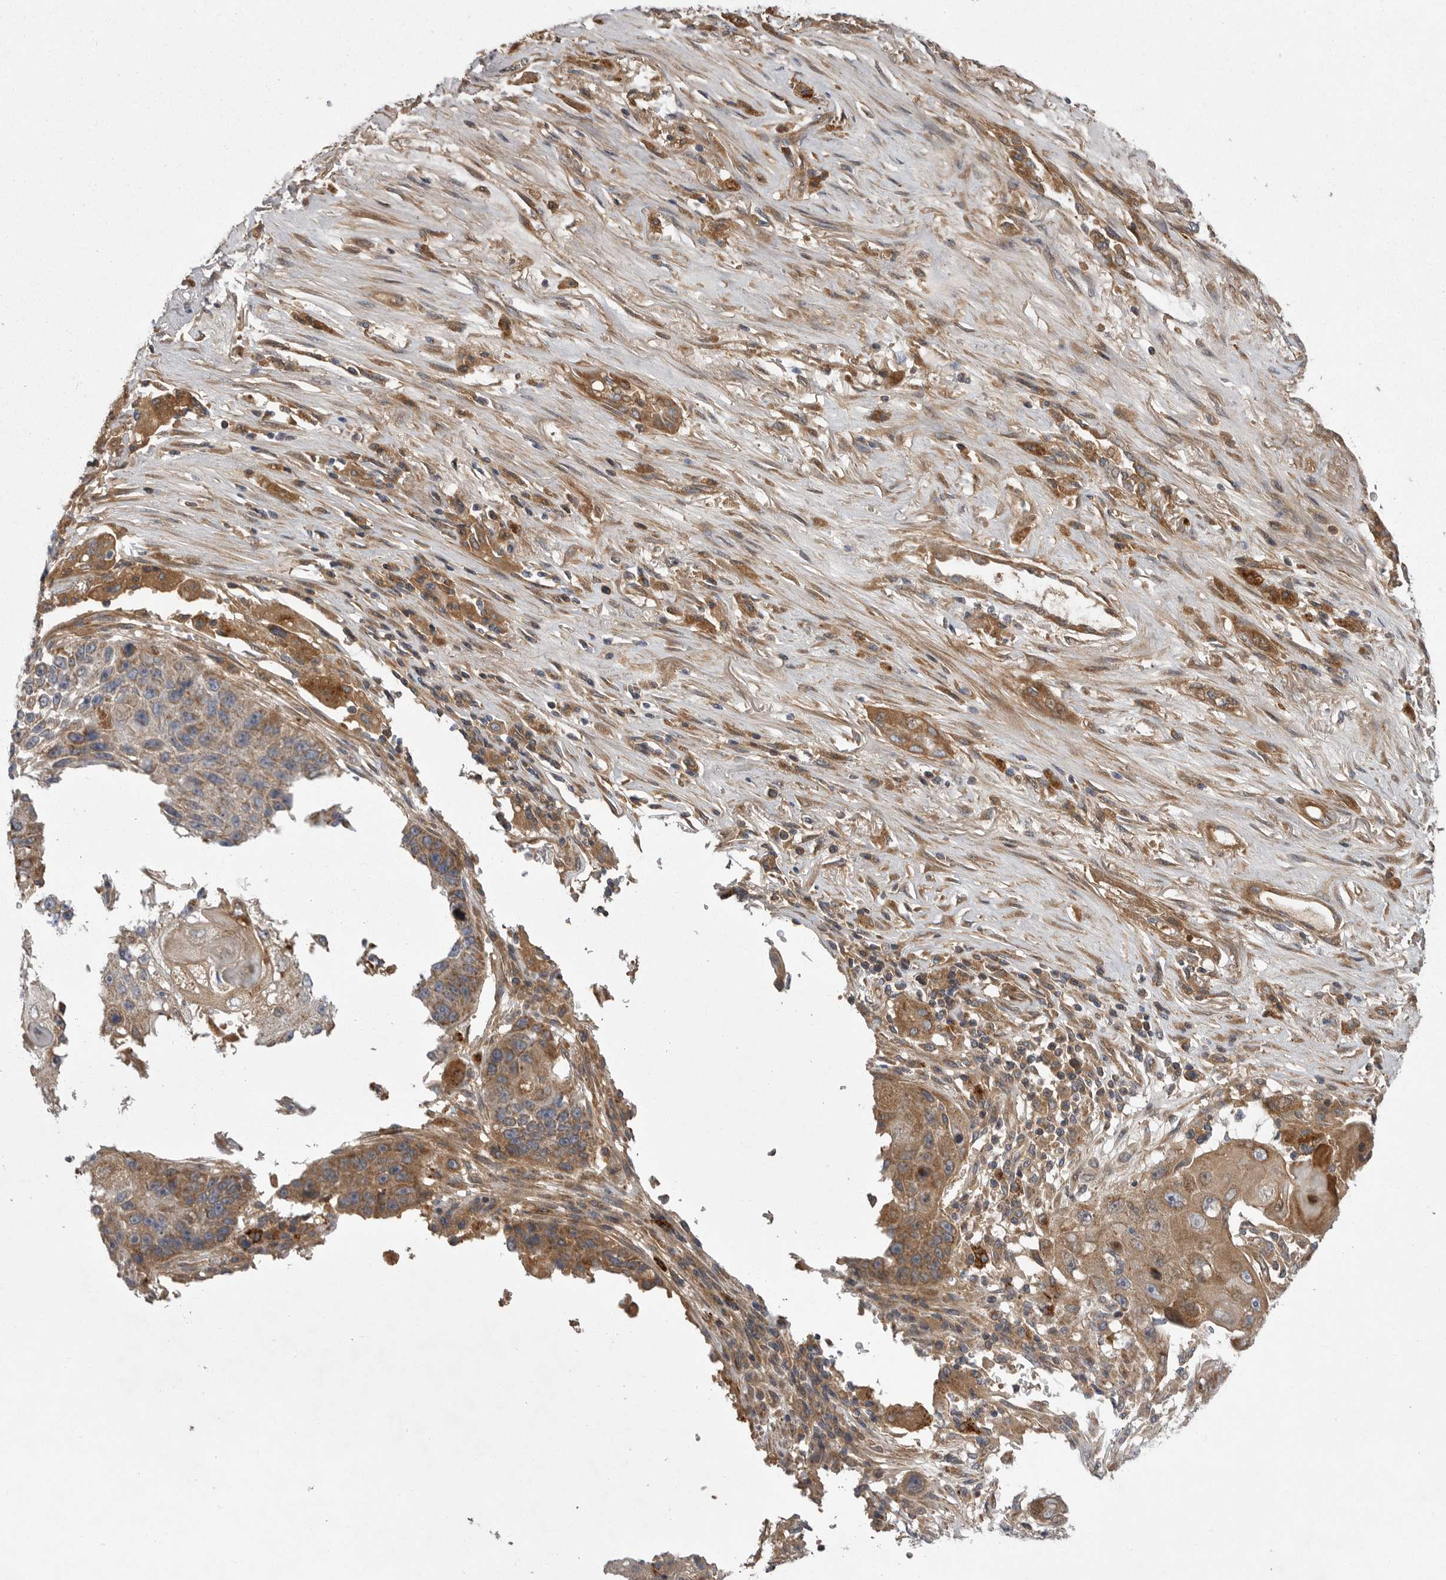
{"staining": {"intensity": "moderate", "quantity": ">75%", "location": "cytoplasmic/membranous"}, "tissue": "lung cancer", "cell_type": "Tumor cells", "image_type": "cancer", "snomed": [{"axis": "morphology", "description": "Squamous cell carcinoma, NOS"}, {"axis": "topography", "description": "Lung"}], "caption": "Tumor cells exhibit medium levels of moderate cytoplasmic/membranous expression in approximately >75% of cells in lung cancer (squamous cell carcinoma).", "gene": "CRP", "patient": {"sex": "male", "age": 61}}